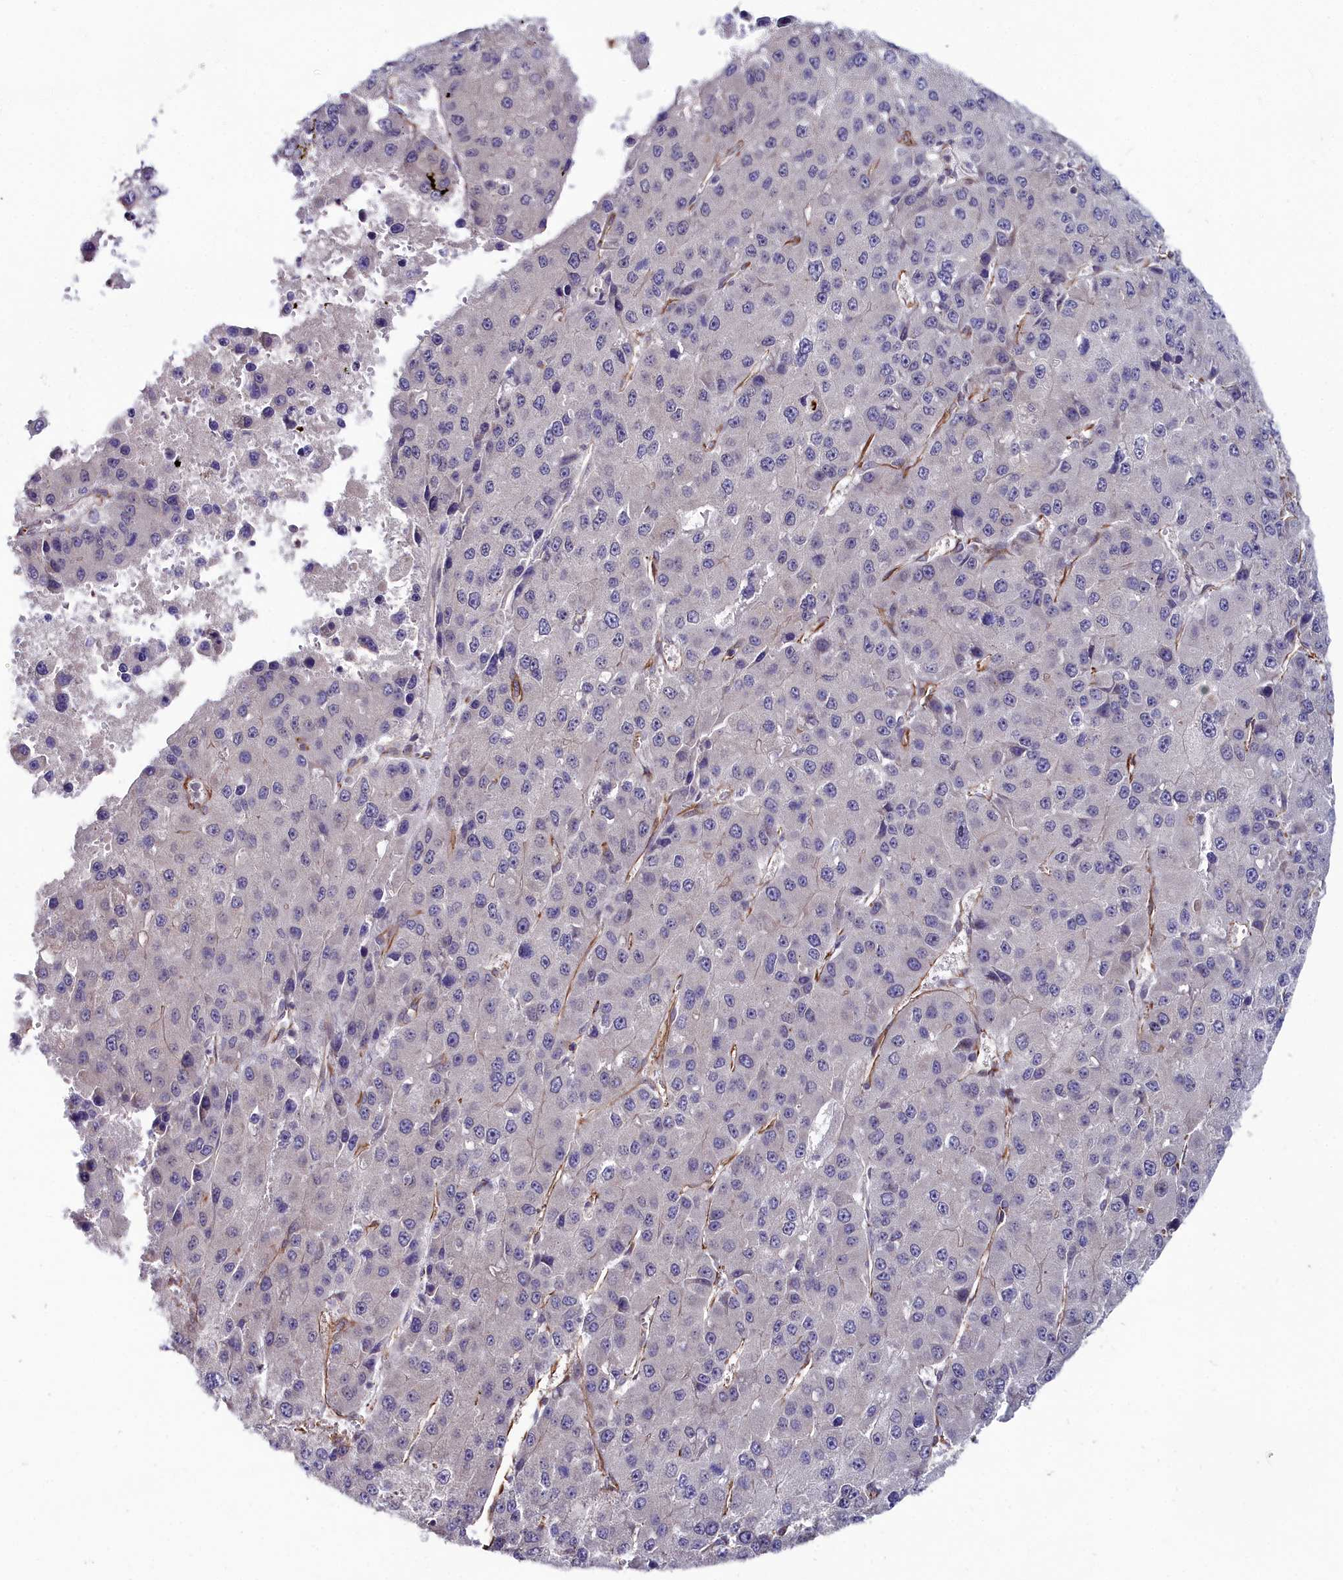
{"staining": {"intensity": "negative", "quantity": "none", "location": "none"}, "tissue": "liver cancer", "cell_type": "Tumor cells", "image_type": "cancer", "snomed": [{"axis": "morphology", "description": "Carcinoma, Hepatocellular, NOS"}, {"axis": "topography", "description": "Liver"}], "caption": "Immunohistochemical staining of liver cancer (hepatocellular carcinoma) reveals no significant staining in tumor cells. (IHC, brightfield microscopy, high magnification).", "gene": "C4orf19", "patient": {"sex": "female", "age": 73}}